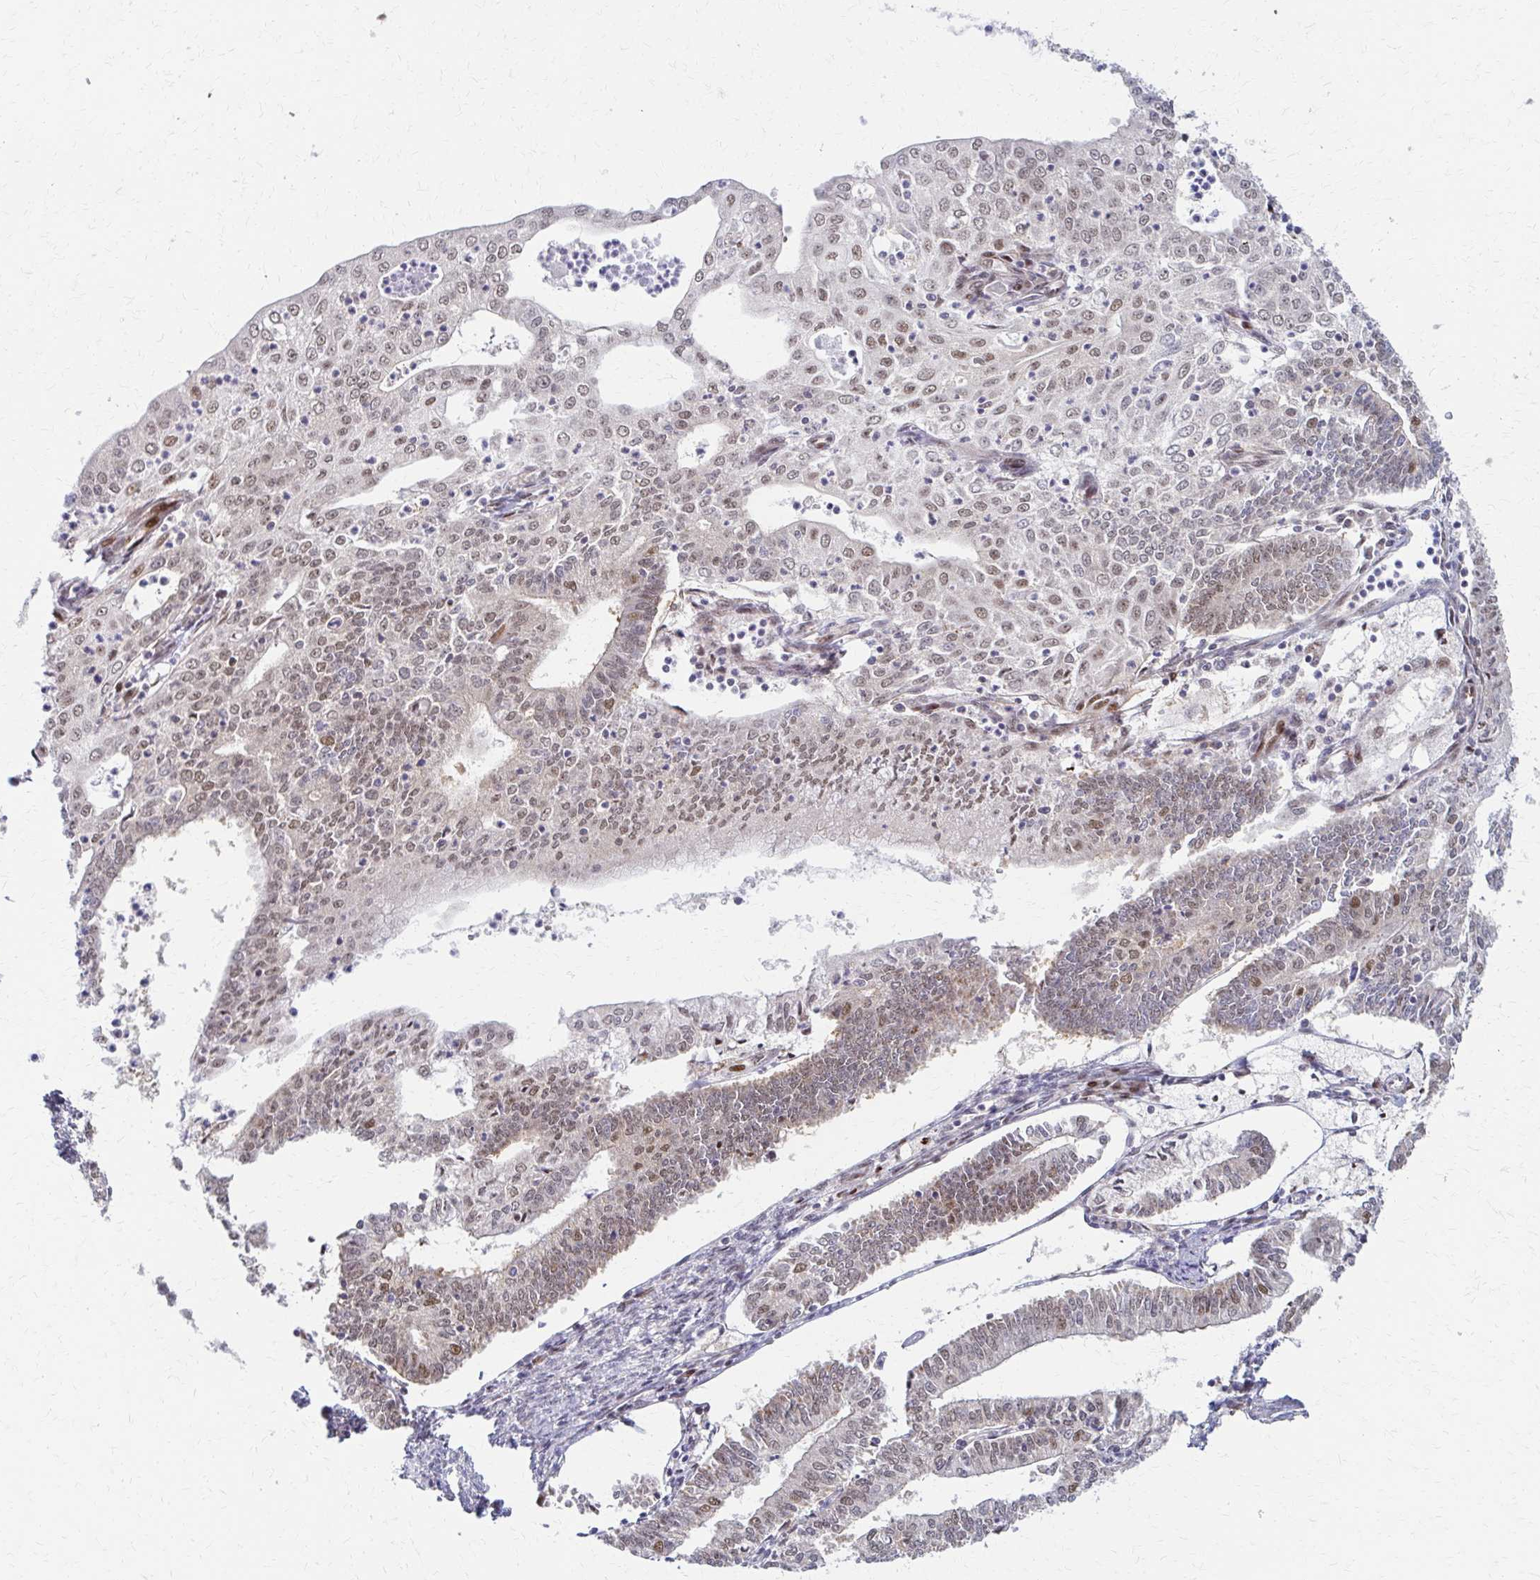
{"staining": {"intensity": "moderate", "quantity": "25%-75%", "location": "nuclear"}, "tissue": "endometrial cancer", "cell_type": "Tumor cells", "image_type": "cancer", "snomed": [{"axis": "morphology", "description": "Adenocarcinoma, NOS"}, {"axis": "topography", "description": "Endometrium"}], "caption": "Immunohistochemistry image of neoplastic tissue: human endometrial cancer stained using immunohistochemistry displays medium levels of moderate protein expression localized specifically in the nuclear of tumor cells, appearing as a nuclear brown color.", "gene": "PSMD7", "patient": {"sex": "female", "age": 61}}